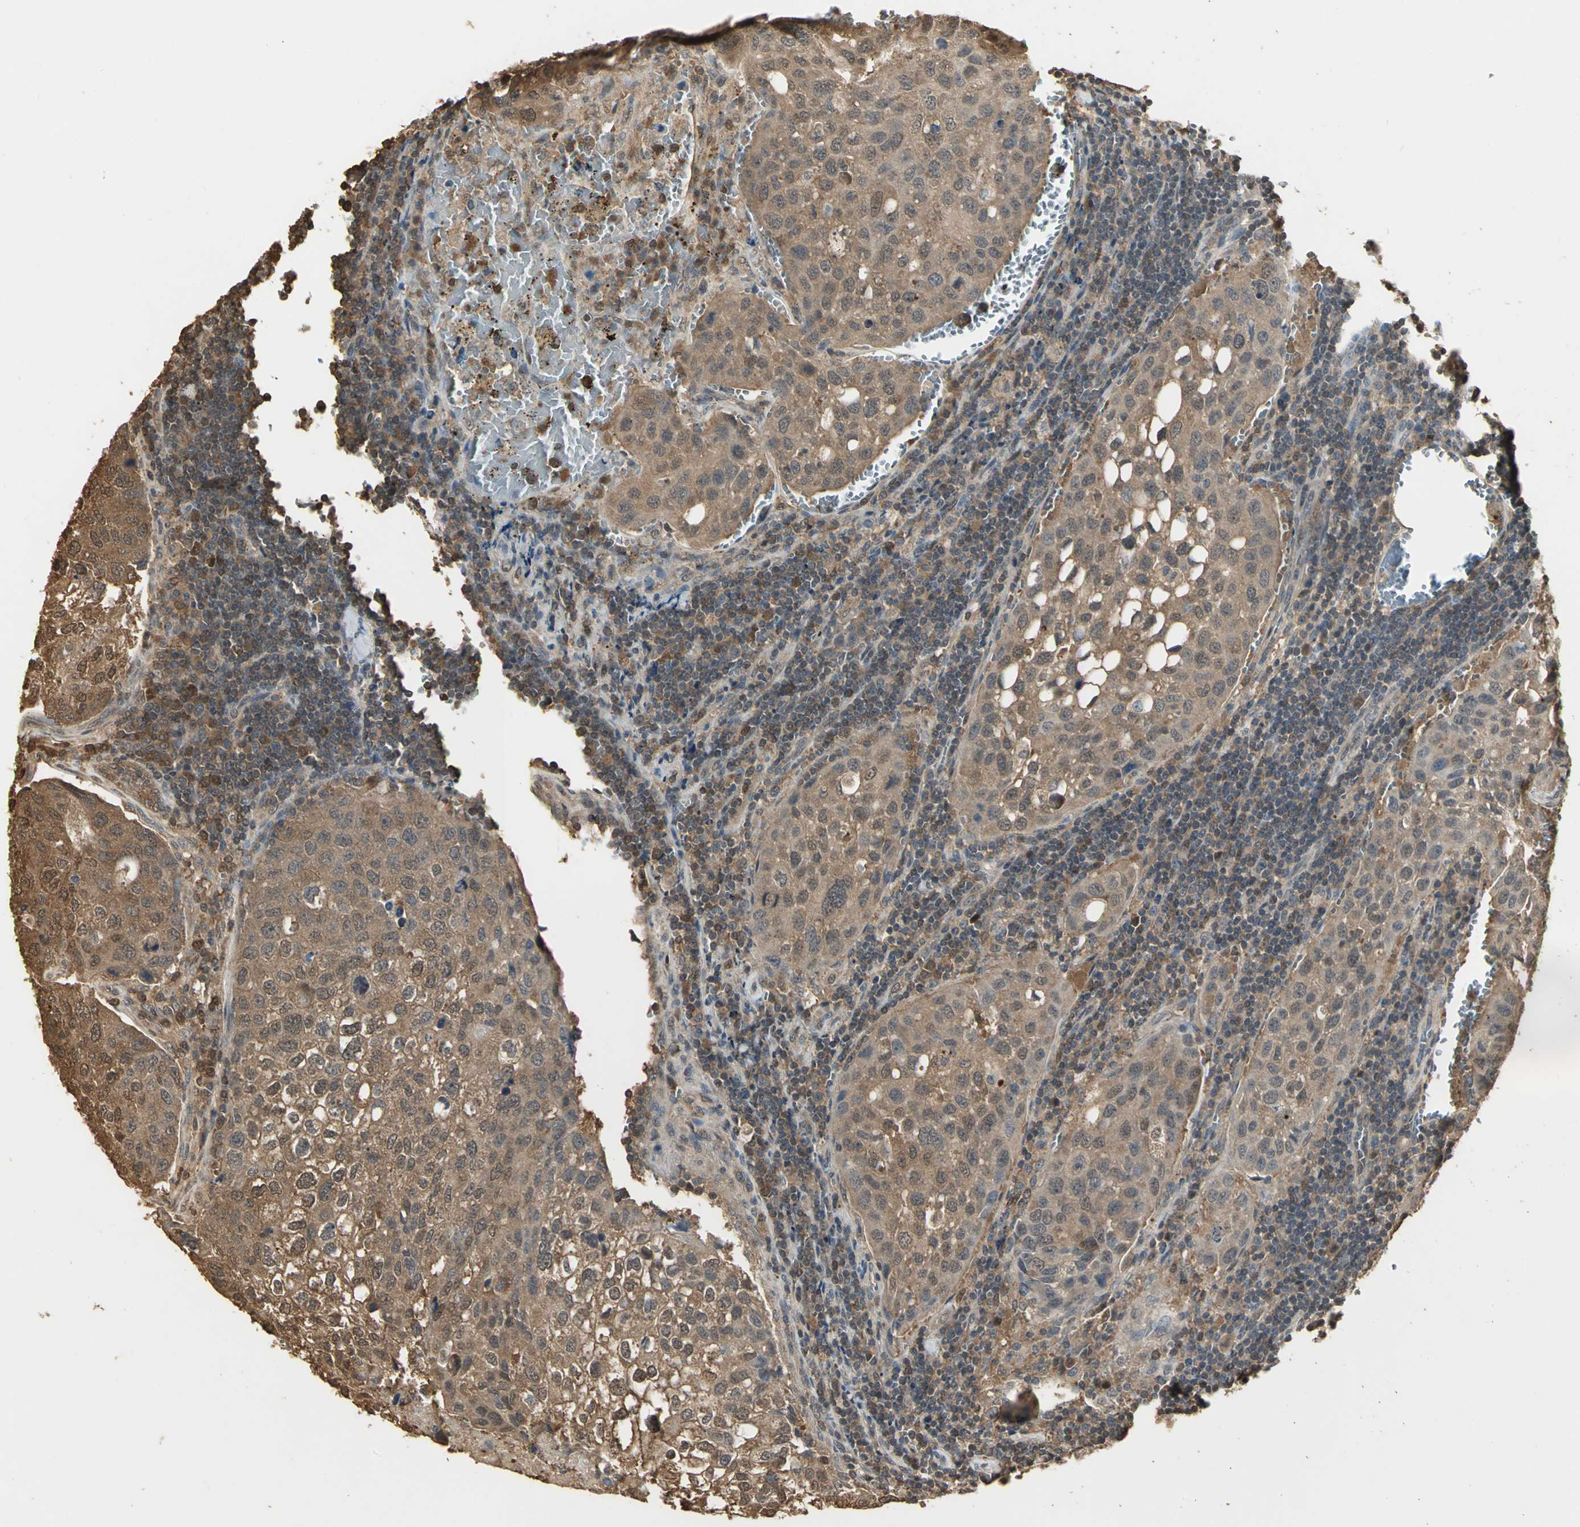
{"staining": {"intensity": "moderate", "quantity": ">75%", "location": "cytoplasmic/membranous"}, "tissue": "urothelial cancer", "cell_type": "Tumor cells", "image_type": "cancer", "snomed": [{"axis": "morphology", "description": "Urothelial carcinoma, High grade"}, {"axis": "topography", "description": "Lymph node"}, {"axis": "topography", "description": "Urinary bladder"}], "caption": "A photomicrograph of urothelial cancer stained for a protein exhibits moderate cytoplasmic/membranous brown staining in tumor cells. Immunohistochemistry stains the protein of interest in brown and the nuclei are stained blue.", "gene": "PARK7", "patient": {"sex": "male", "age": 51}}